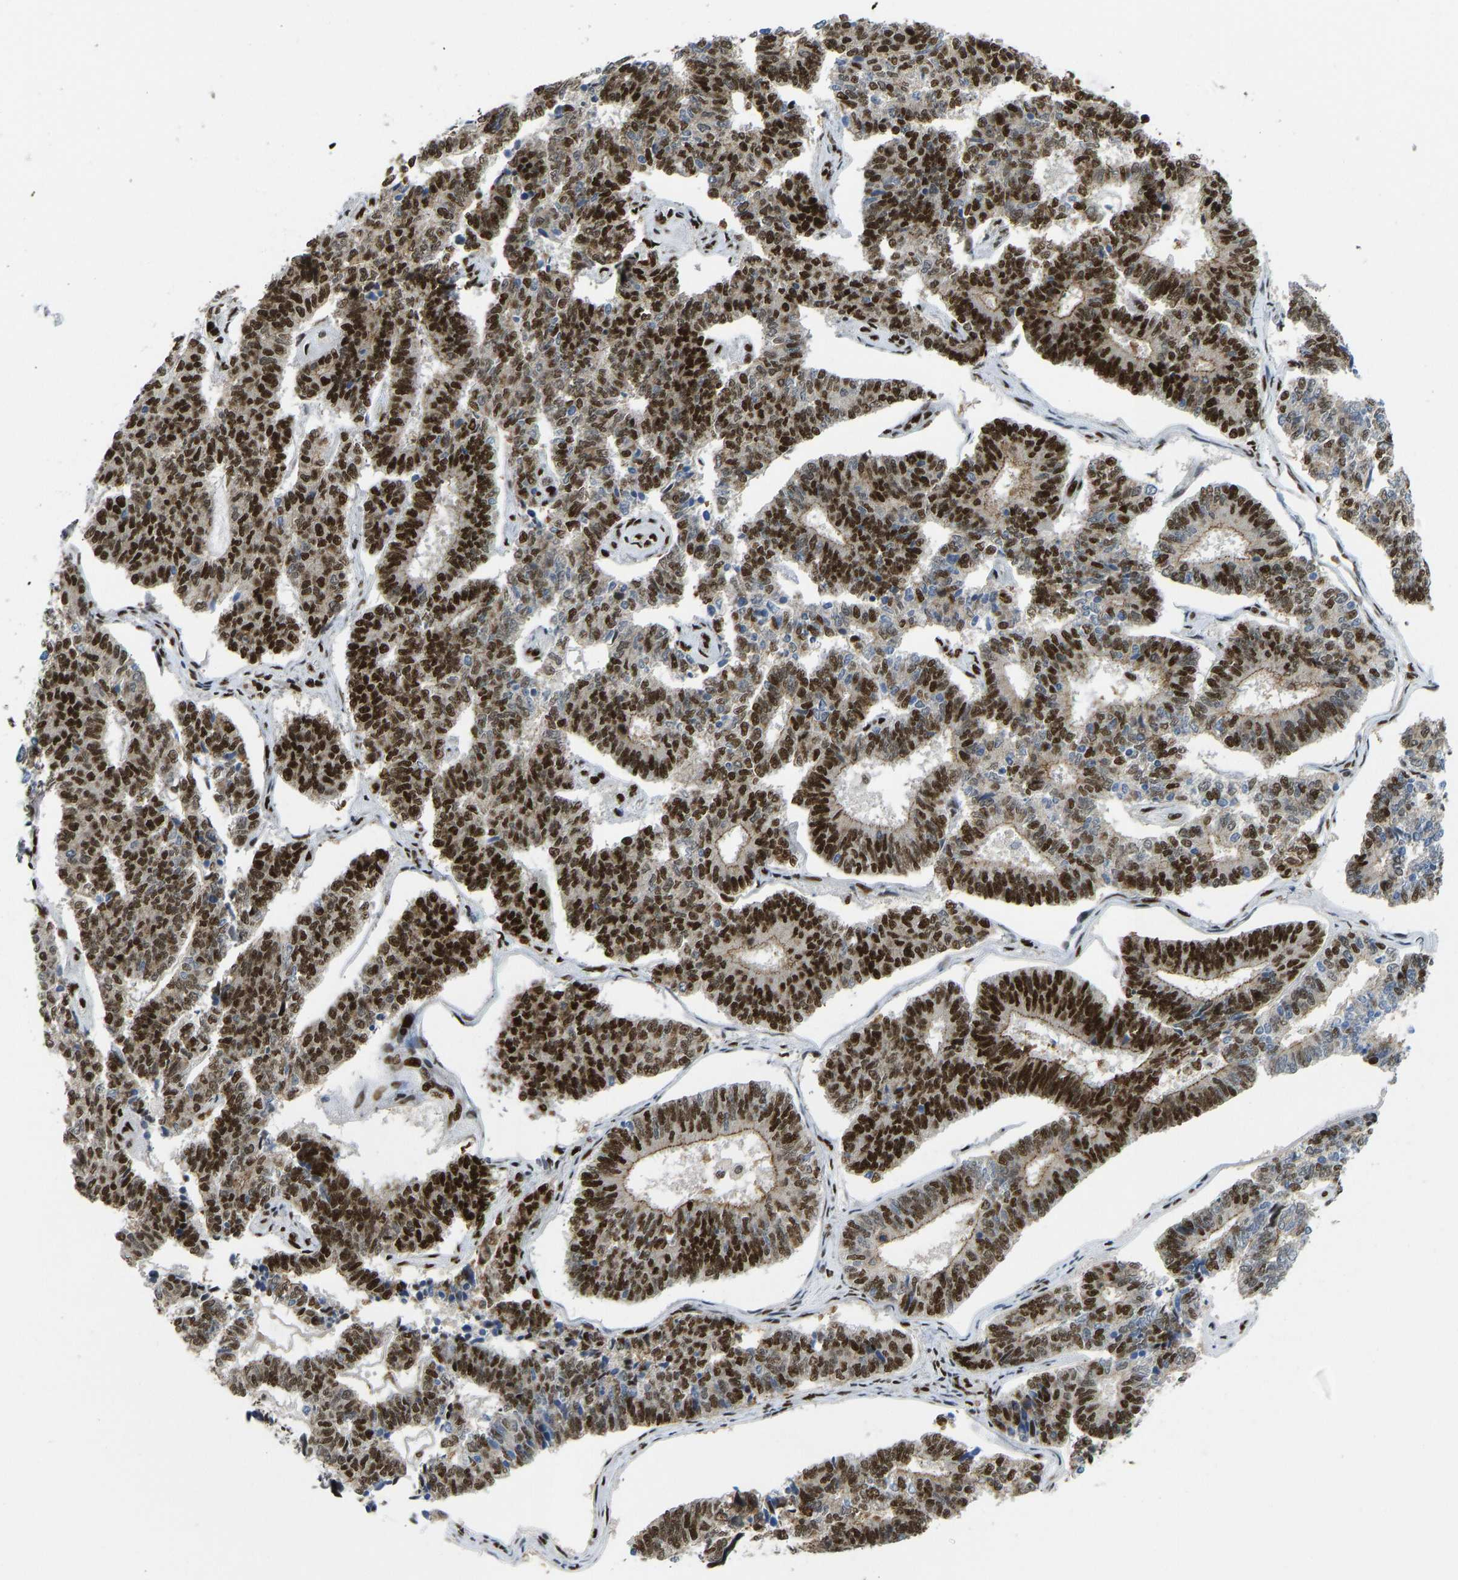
{"staining": {"intensity": "strong", "quantity": ">75%", "location": "nuclear"}, "tissue": "endometrial cancer", "cell_type": "Tumor cells", "image_type": "cancer", "snomed": [{"axis": "morphology", "description": "Adenocarcinoma, NOS"}, {"axis": "topography", "description": "Endometrium"}], "caption": "Protein staining exhibits strong nuclear staining in approximately >75% of tumor cells in endometrial cancer. (Stains: DAB in brown, nuclei in blue, Microscopy: brightfield microscopy at high magnification).", "gene": "FOXK1", "patient": {"sex": "female", "age": 70}}